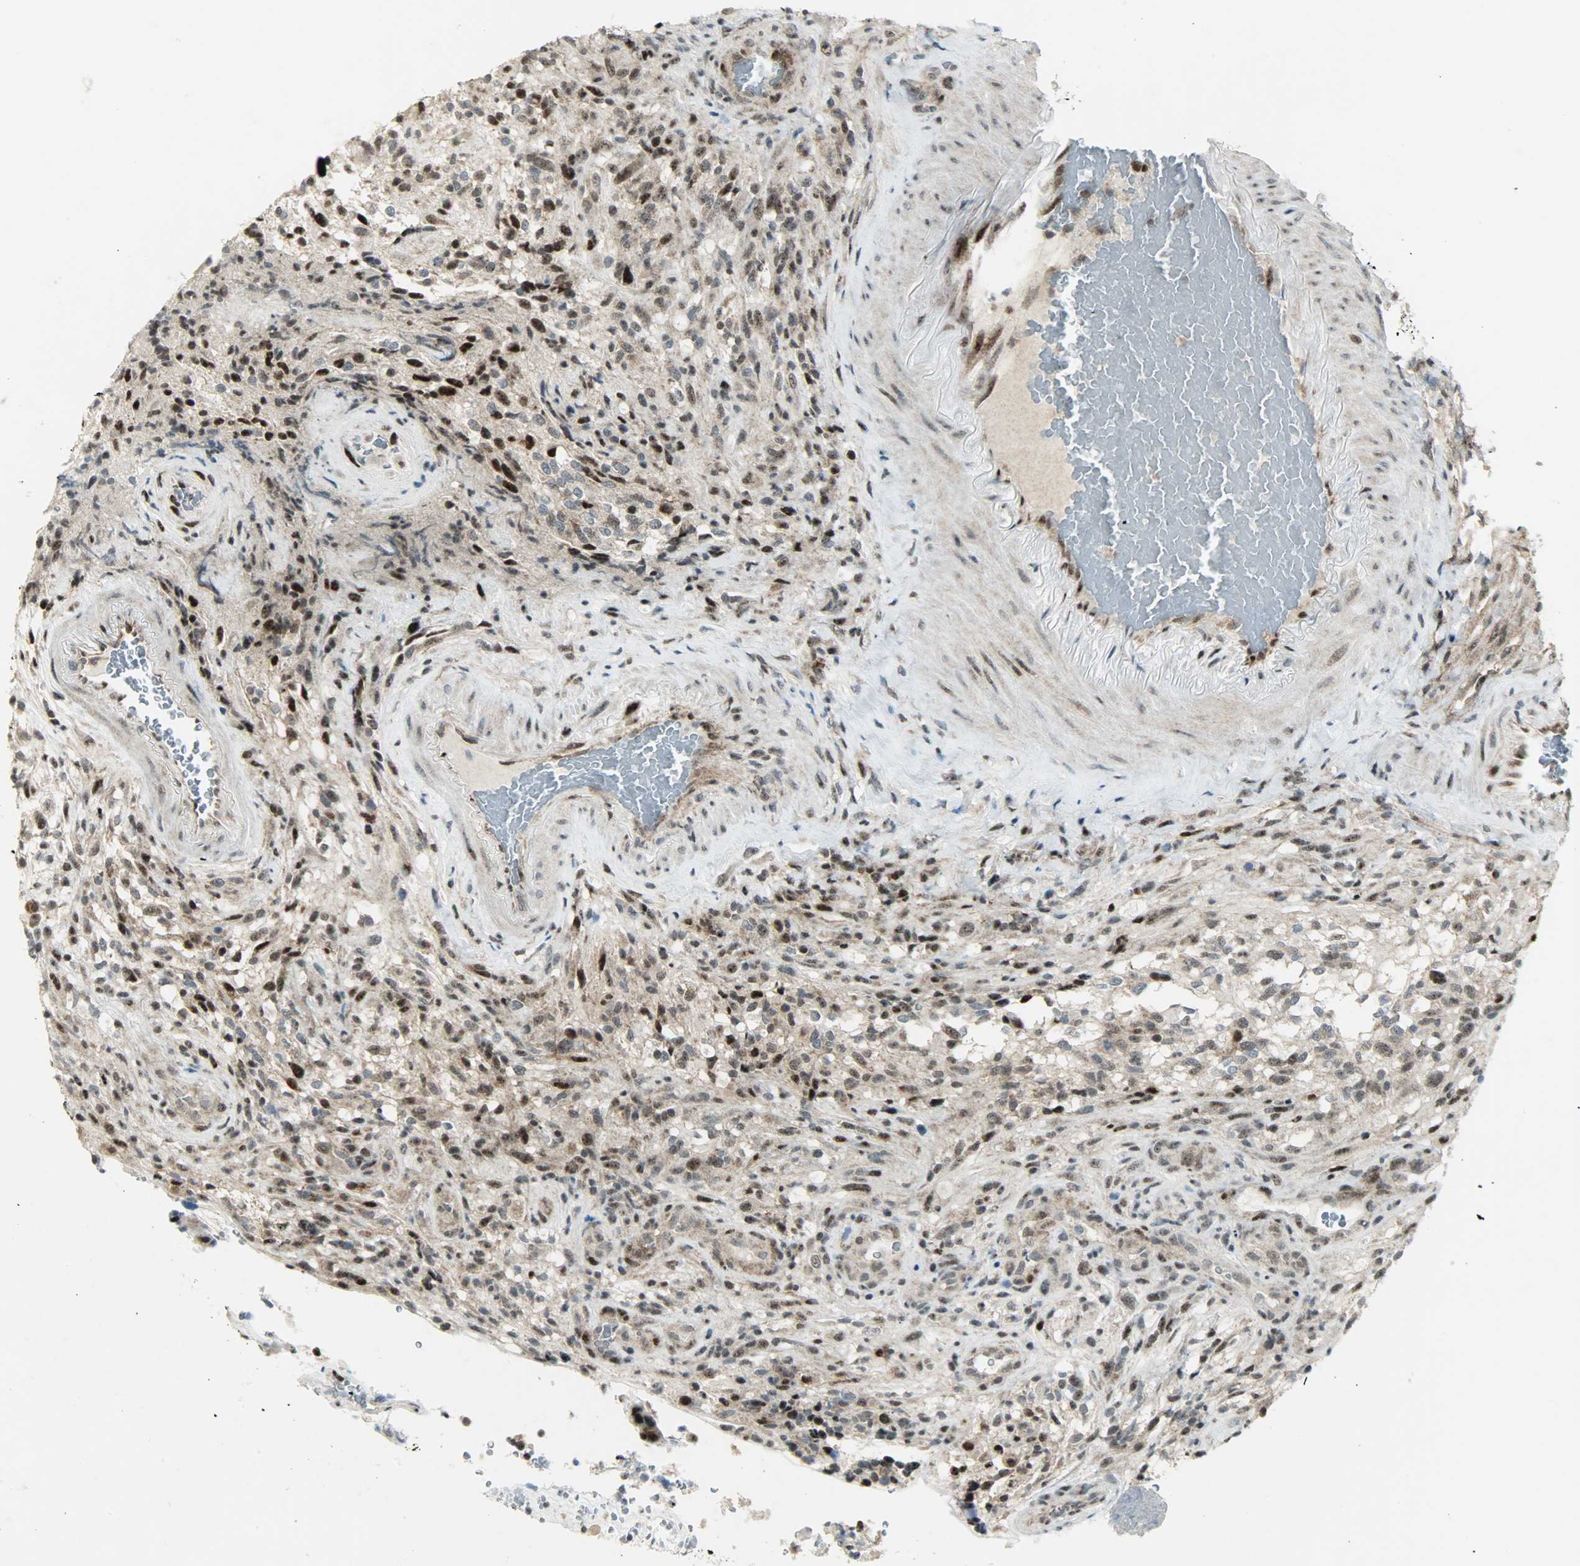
{"staining": {"intensity": "moderate", "quantity": ">75%", "location": "nuclear"}, "tissue": "glioma", "cell_type": "Tumor cells", "image_type": "cancer", "snomed": [{"axis": "morphology", "description": "Normal tissue, NOS"}, {"axis": "morphology", "description": "Glioma, malignant, High grade"}, {"axis": "topography", "description": "Cerebral cortex"}], "caption": "The immunohistochemical stain shows moderate nuclear positivity in tumor cells of malignant glioma (high-grade) tissue. The staining is performed using DAB (3,3'-diaminobenzidine) brown chromogen to label protein expression. The nuclei are counter-stained blue using hematoxylin.", "gene": "IL15", "patient": {"sex": "male", "age": 75}}